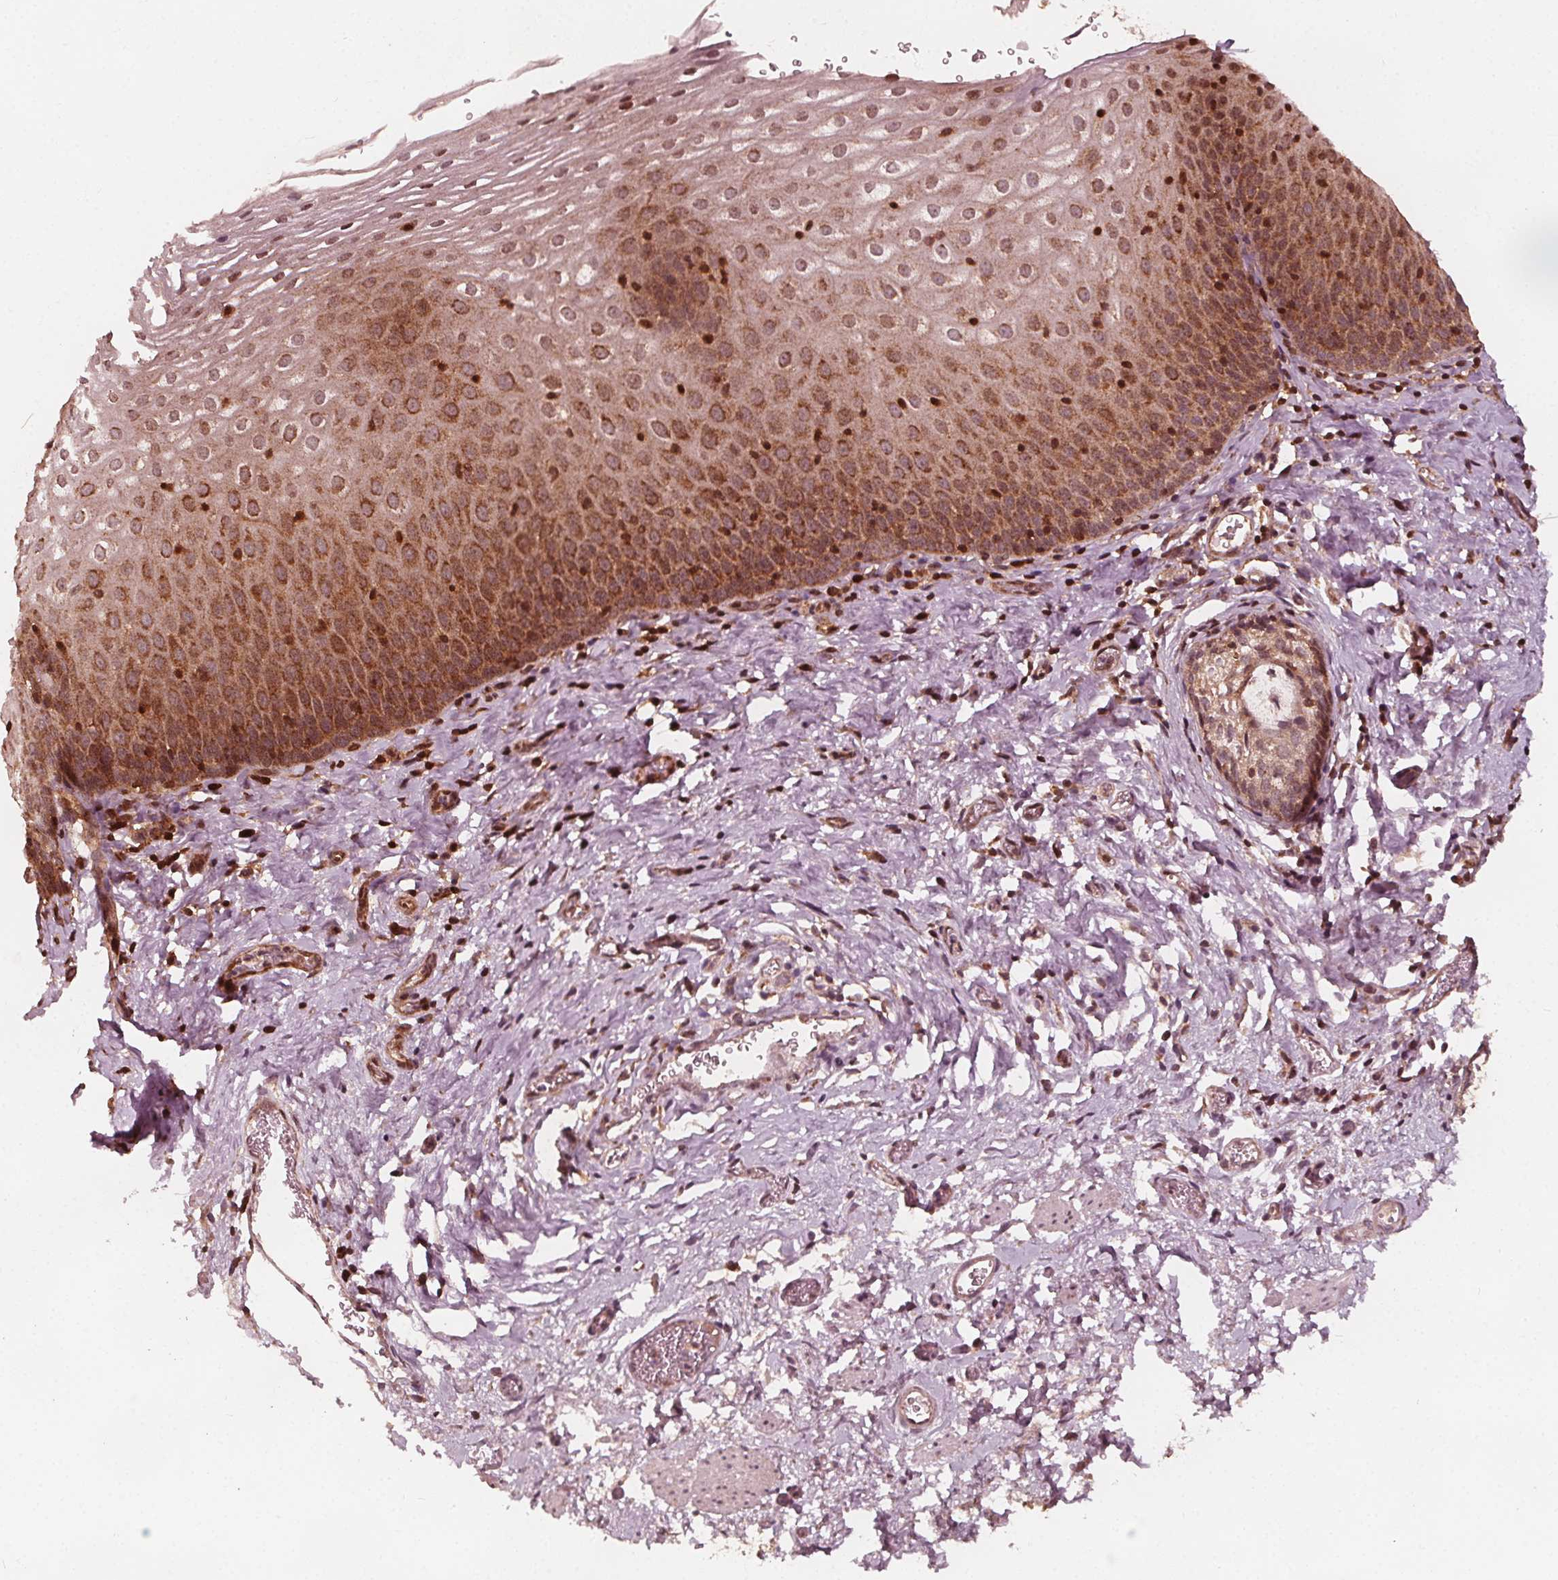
{"staining": {"intensity": "strong", "quantity": ">75%", "location": "cytoplasmic/membranous,nuclear"}, "tissue": "esophagus", "cell_type": "Squamous epithelial cells", "image_type": "normal", "snomed": [{"axis": "morphology", "description": "Normal tissue, NOS"}, {"axis": "topography", "description": "Esophagus"}], "caption": "Immunohistochemistry (IHC) of normal esophagus shows high levels of strong cytoplasmic/membranous,nuclear expression in about >75% of squamous epithelial cells.", "gene": "AIP", "patient": {"sex": "male", "age": 68}}